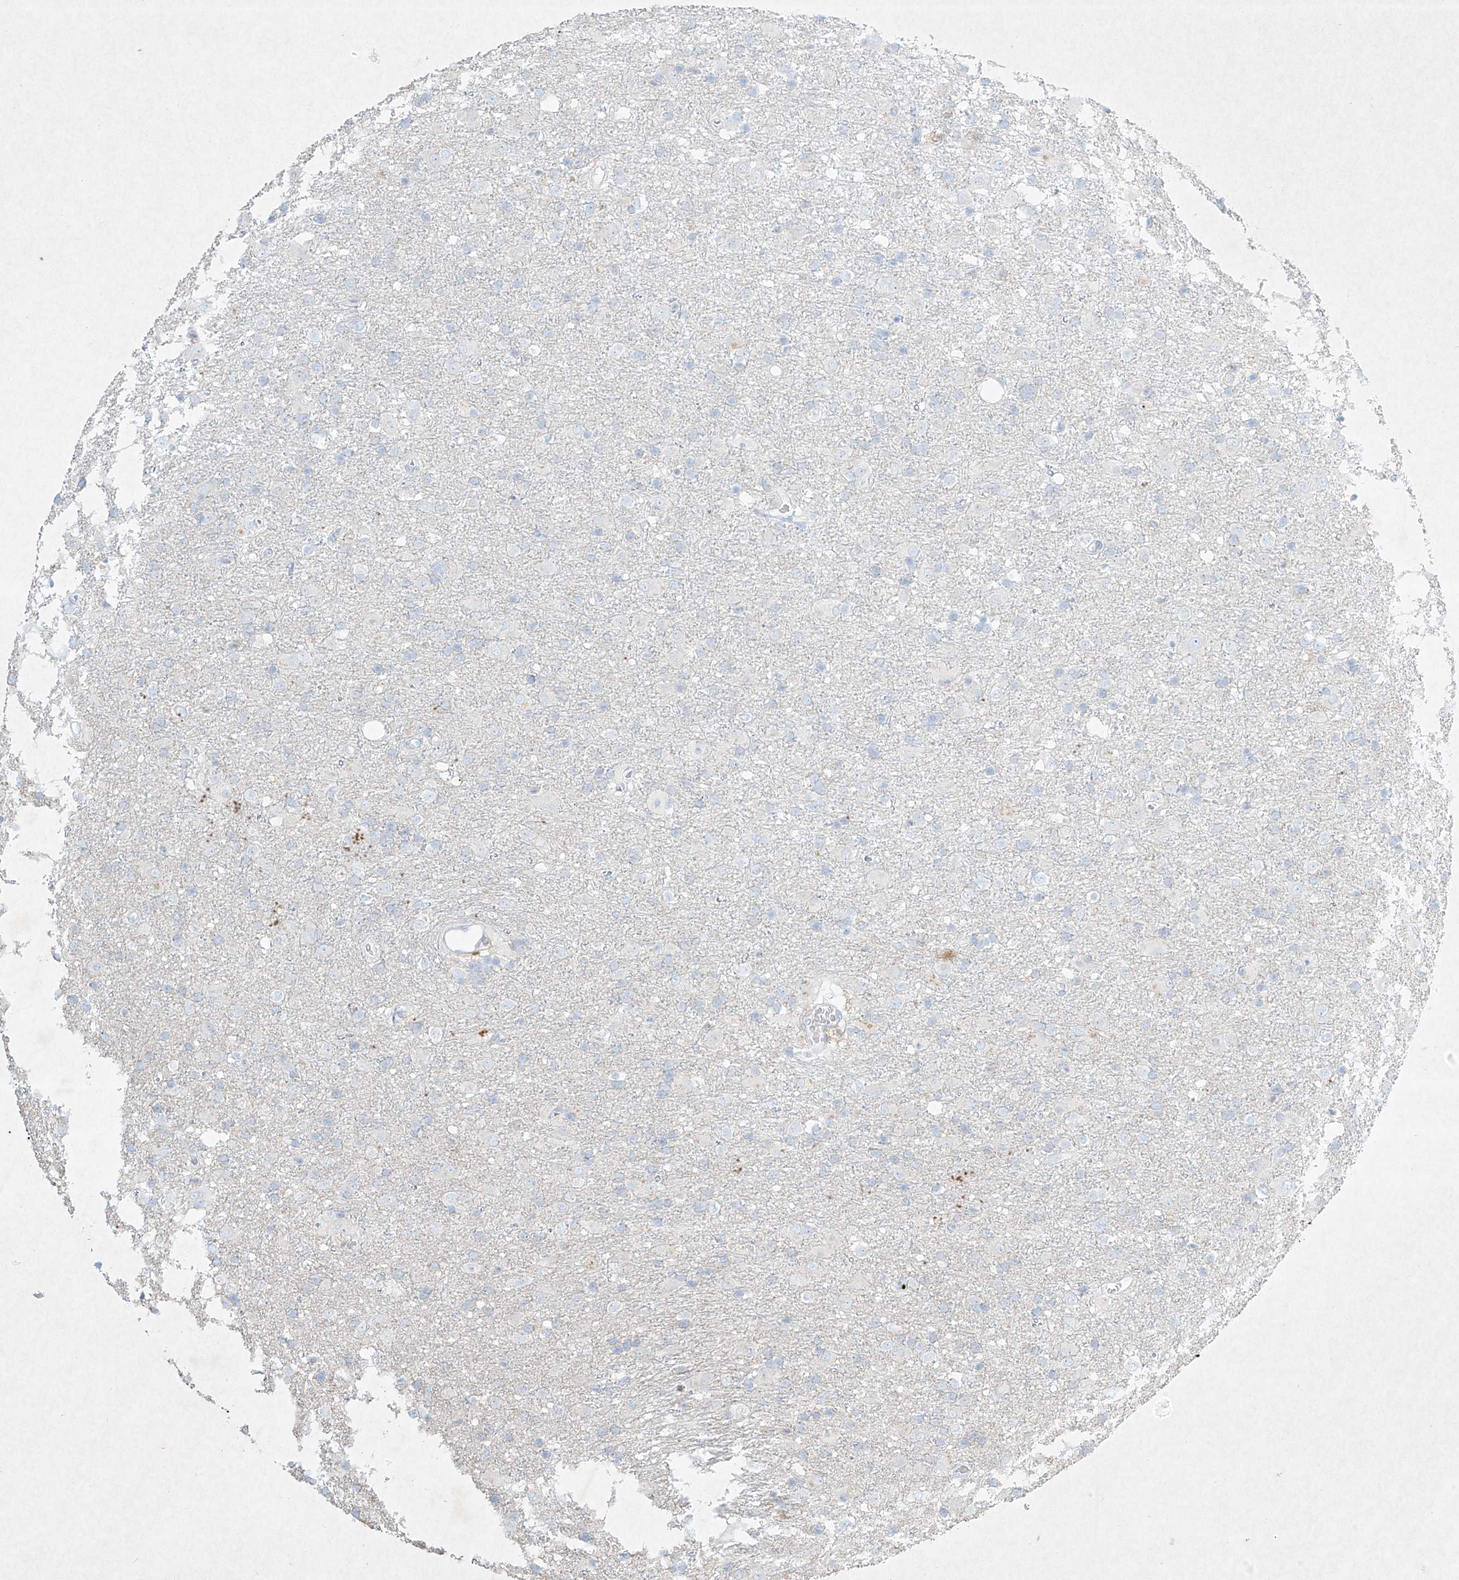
{"staining": {"intensity": "negative", "quantity": "none", "location": "none"}, "tissue": "glioma", "cell_type": "Tumor cells", "image_type": "cancer", "snomed": [{"axis": "morphology", "description": "Glioma, malignant, Low grade"}, {"axis": "topography", "description": "Brain"}], "caption": "This is an IHC image of human glioma. There is no expression in tumor cells.", "gene": "PLEK", "patient": {"sex": "male", "age": 65}}